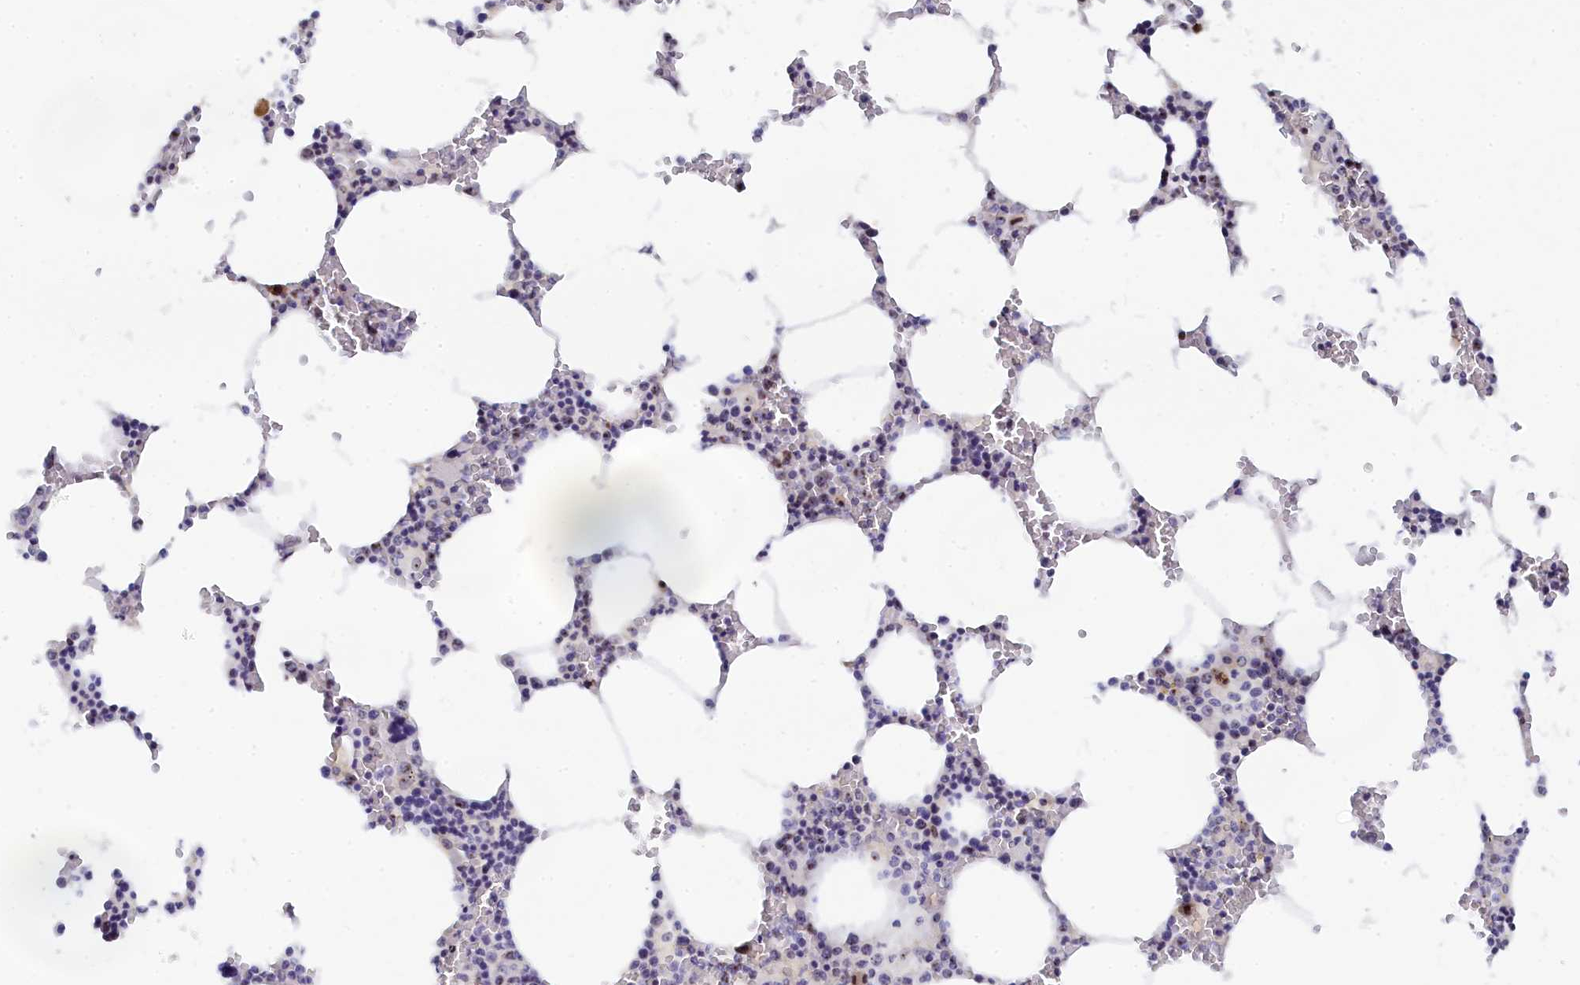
{"staining": {"intensity": "moderate", "quantity": "<25%", "location": "nuclear"}, "tissue": "bone marrow", "cell_type": "Hematopoietic cells", "image_type": "normal", "snomed": [{"axis": "morphology", "description": "Normal tissue, NOS"}, {"axis": "topography", "description": "Bone marrow"}], "caption": "Brown immunohistochemical staining in unremarkable human bone marrow exhibits moderate nuclear positivity in approximately <25% of hematopoietic cells.", "gene": "RSL1D1", "patient": {"sex": "male", "age": 70}}